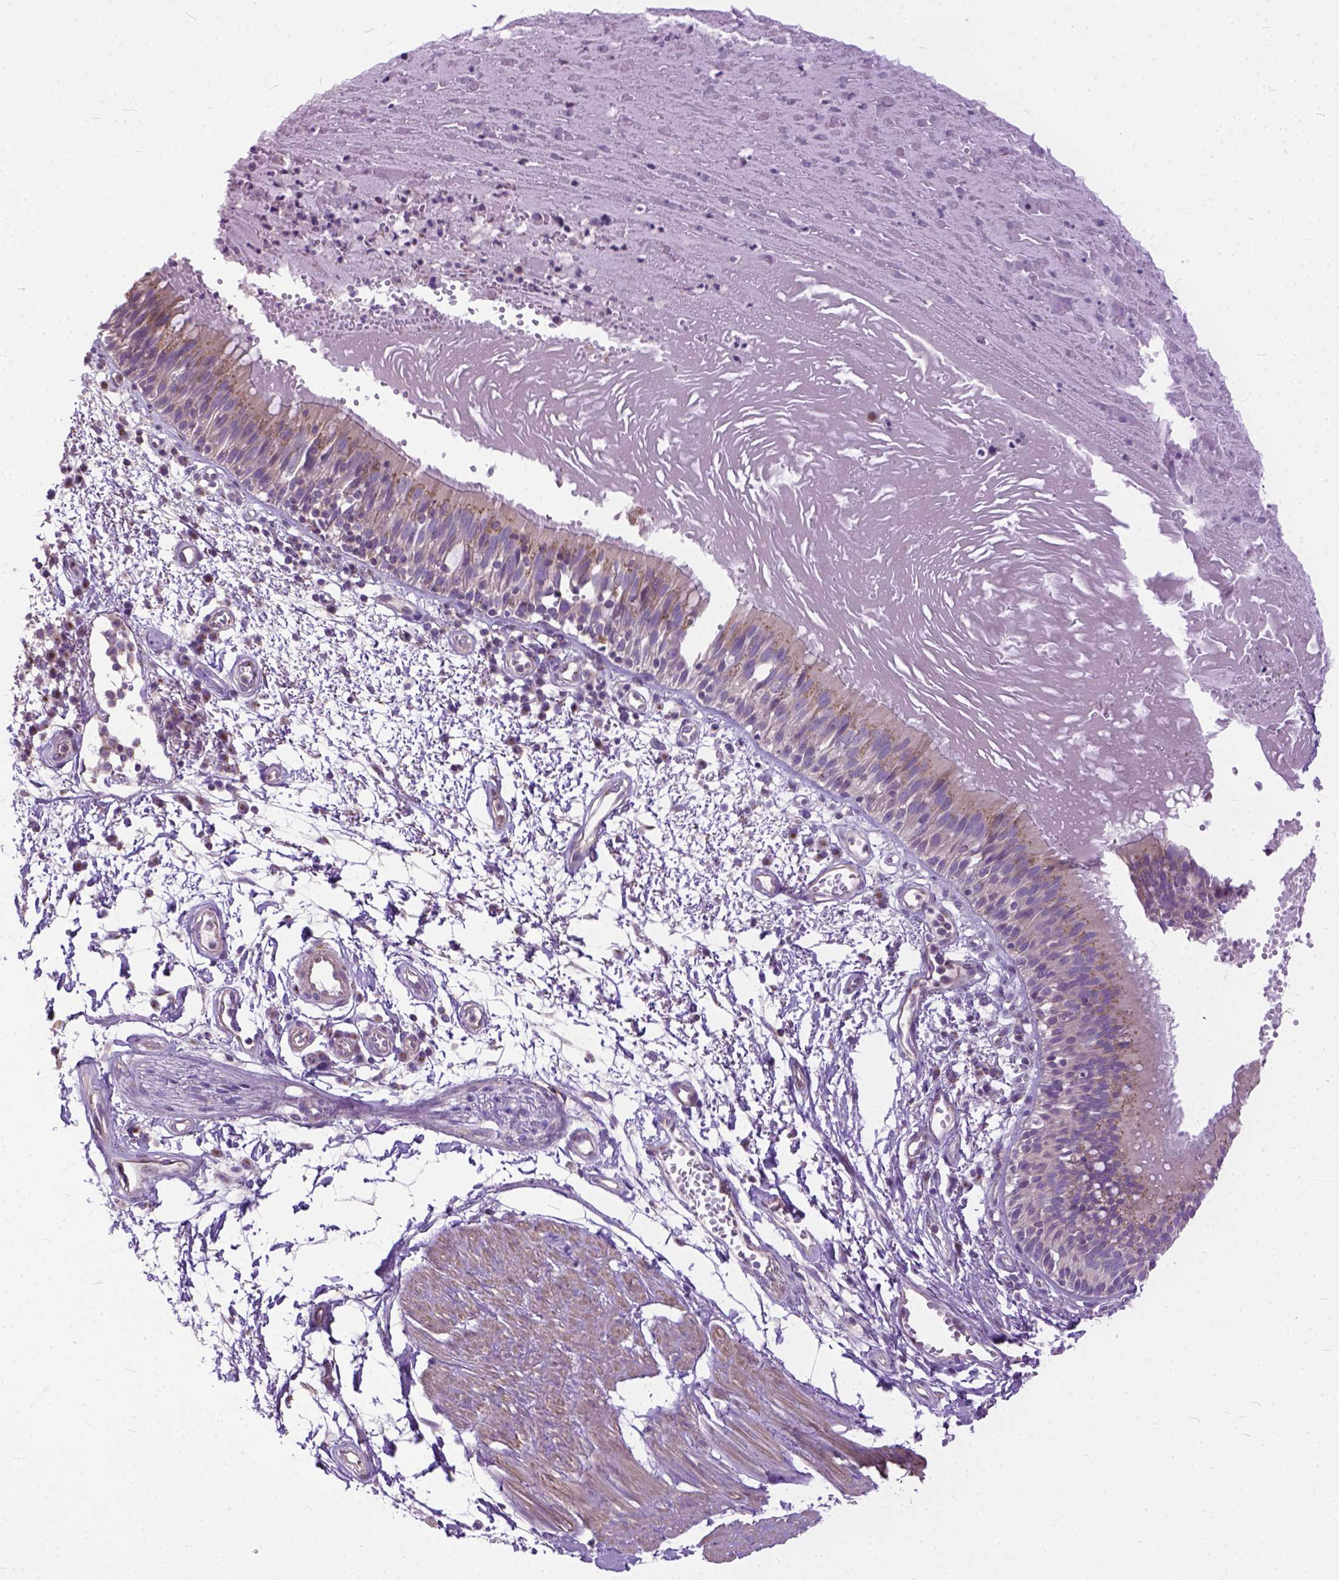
{"staining": {"intensity": "weak", "quantity": ">75%", "location": "cytoplasmic/membranous"}, "tissue": "bronchus", "cell_type": "Respiratory epithelial cells", "image_type": "normal", "snomed": [{"axis": "morphology", "description": "Normal tissue, NOS"}, {"axis": "morphology", "description": "Squamous cell carcinoma, NOS"}, {"axis": "topography", "description": "Cartilage tissue"}, {"axis": "topography", "description": "Bronchus"}, {"axis": "topography", "description": "Lung"}], "caption": "Bronchus stained for a protein exhibits weak cytoplasmic/membranous positivity in respiratory epithelial cells. (DAB IHC, brown staining for protein, blue staining for nuclei).", "gene": "BANF2", "patient": {"sex": "male", "age": 66}}